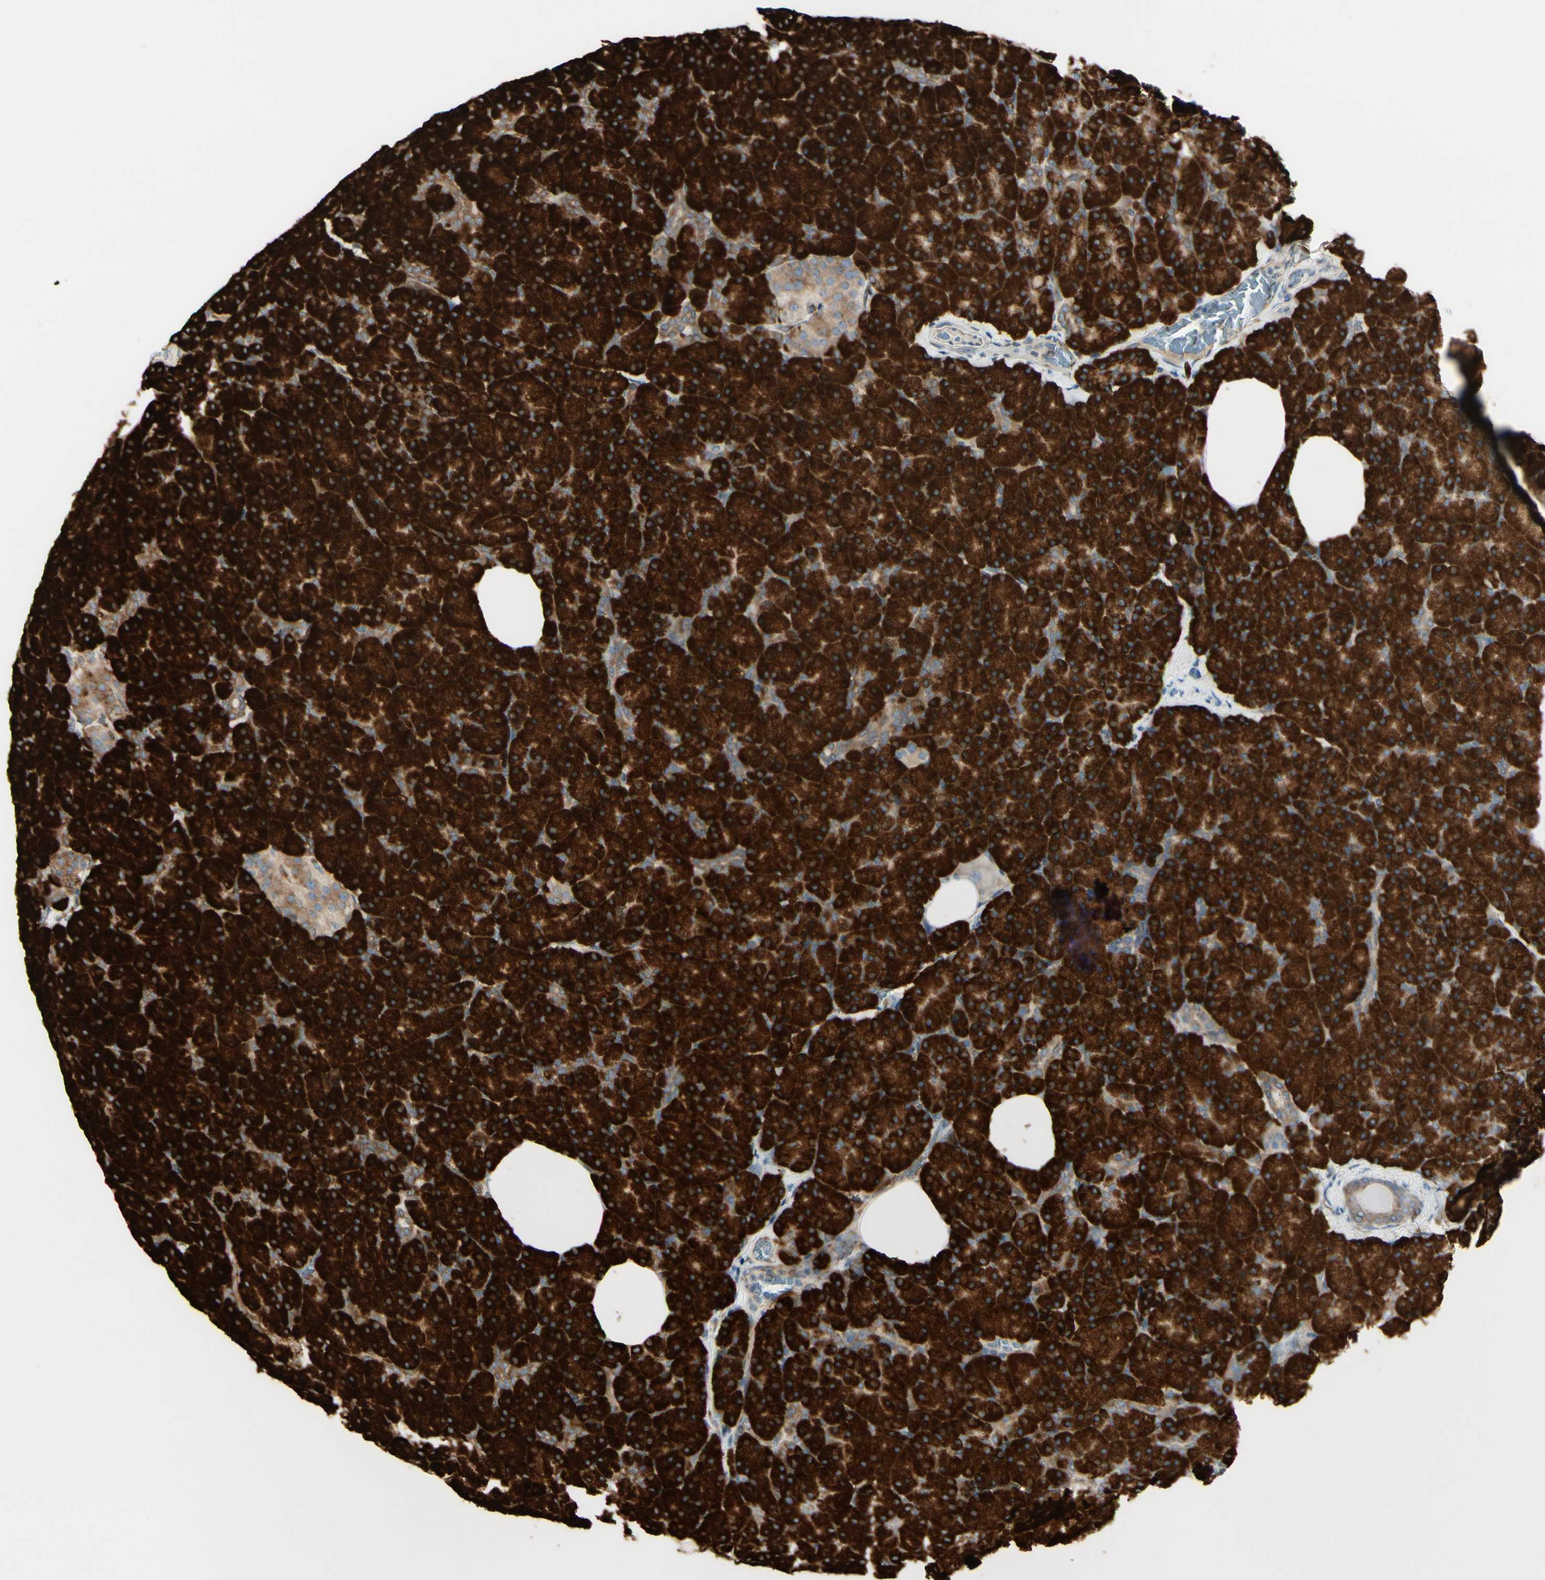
{"staining": {"intensity": "strong", "quantity": ">75%", "location": "cytoplasmic/membranous"}, "tissue": "pancreas", "cell_type": "Exocrine glandular cells", "image_type": "normal", "snomed": [{"axis": "morphology", "description": "Normal tissue, NOS"}, {"axis": "topography", "description": "Pancreas"}], "caption": "Brown immunohistochemical staining in unremarkable pancreas displays strong cytoplasmic/membranous staining in about >75% of exocrine glandular cells. (brown staining indicates protein expression, while blue staining denotes nuclei).", "gene": "RRBP1", "patient": {"sex": "female", "age": 35}}